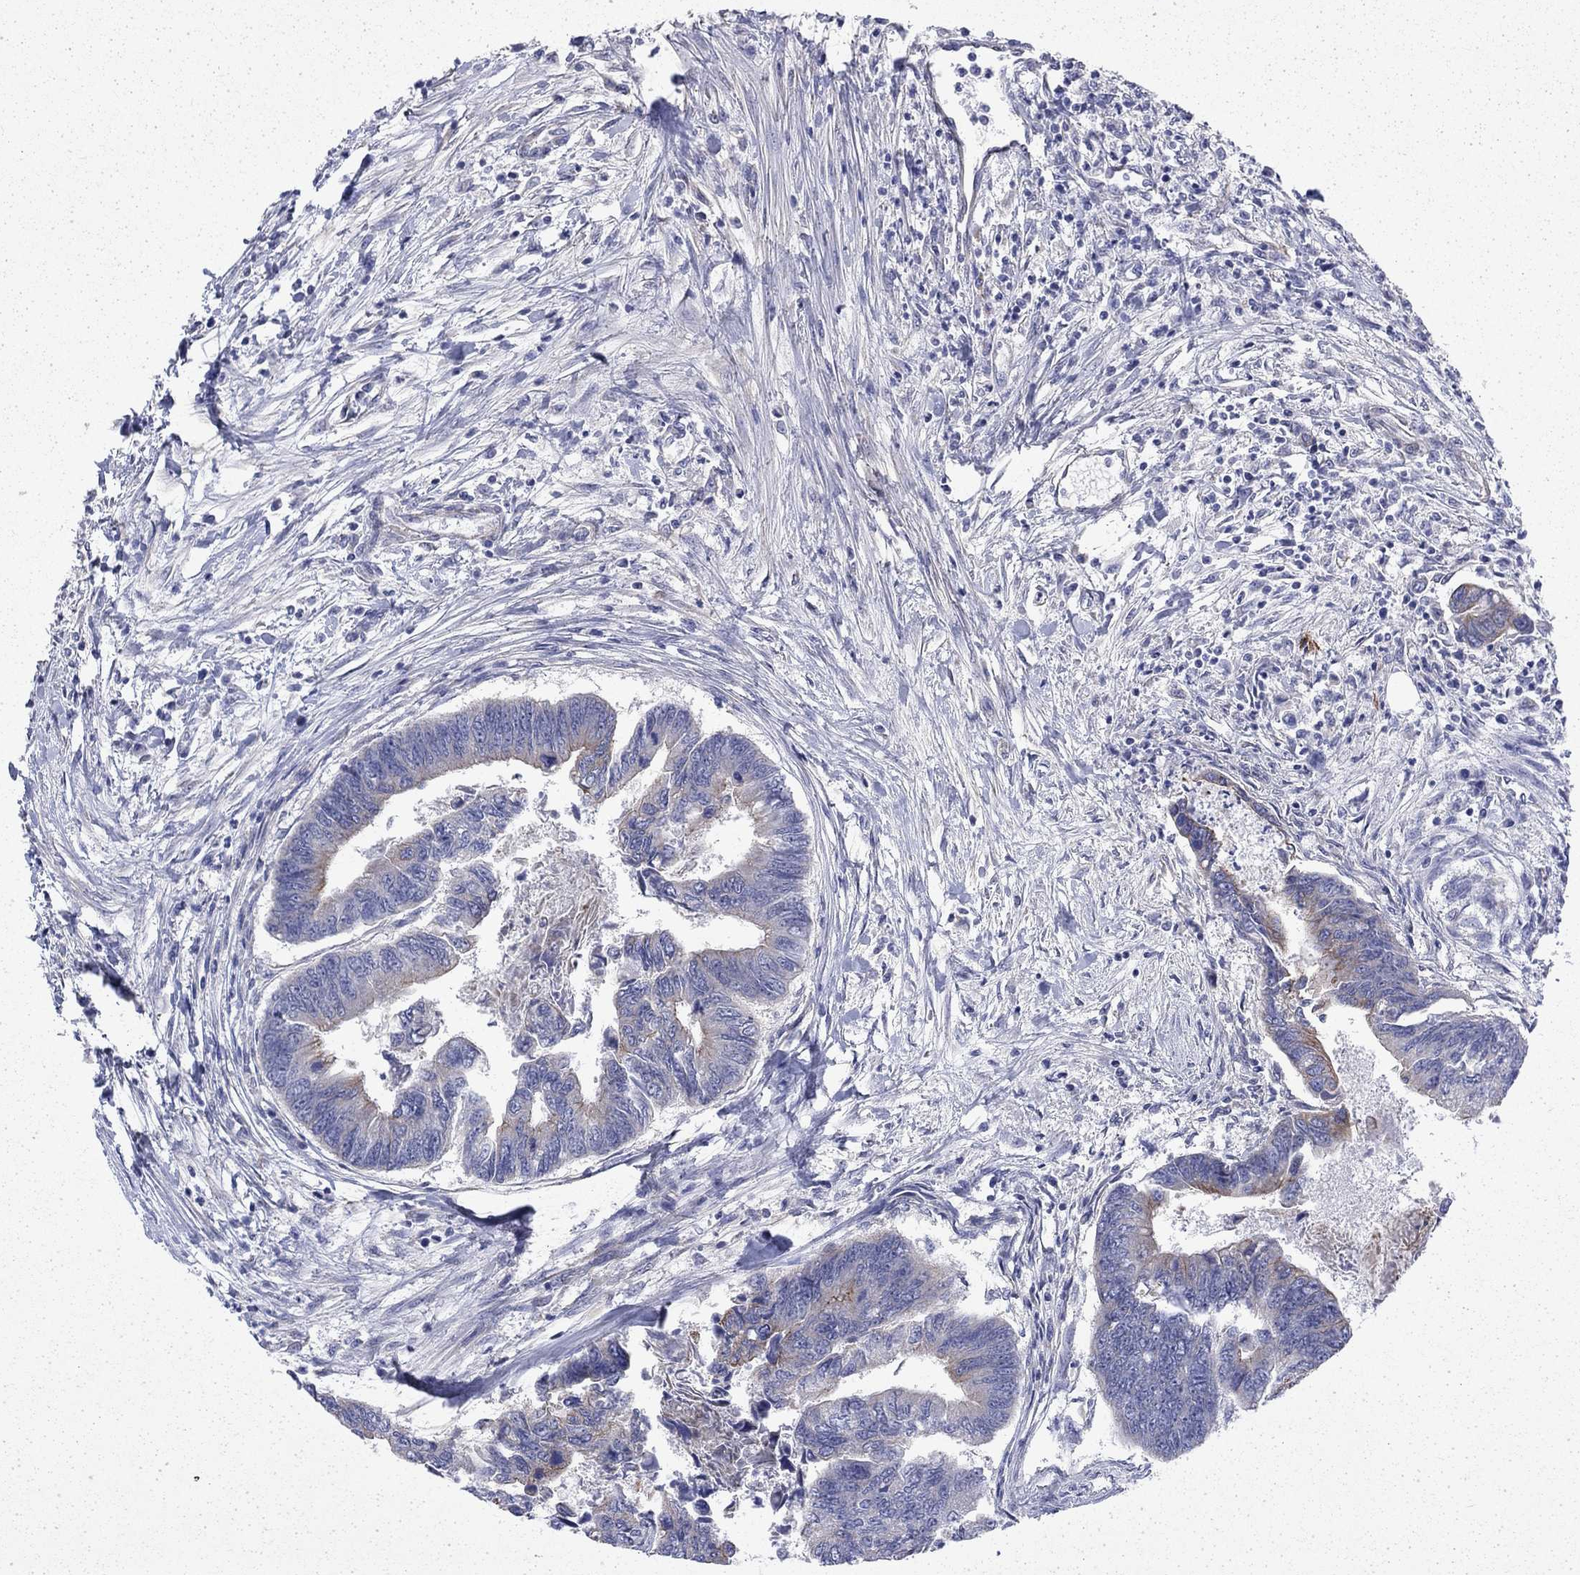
{"staining": {"intensity": "moderate", "quantity": "<25%", "location": "cytoplasmic/membranous"}, "tissue": "colorectal cancer", "cell_type": "Tumor cells", "image_type": "cancer", "snomed": [{"axis": "morphology", "description": "Adenocarcinoma, NOS"}, {"axis": "topography", "description": "Colon"}], "caption": "There is low levels of moderate cytoplasmic/membranous positivity in tumor cells of colorectal adenocarcinoma, as demonstrated by immunohistochemical staining (brown color).", "gene": "DTNA", "patient": {"sex": "female", "age": 65}}